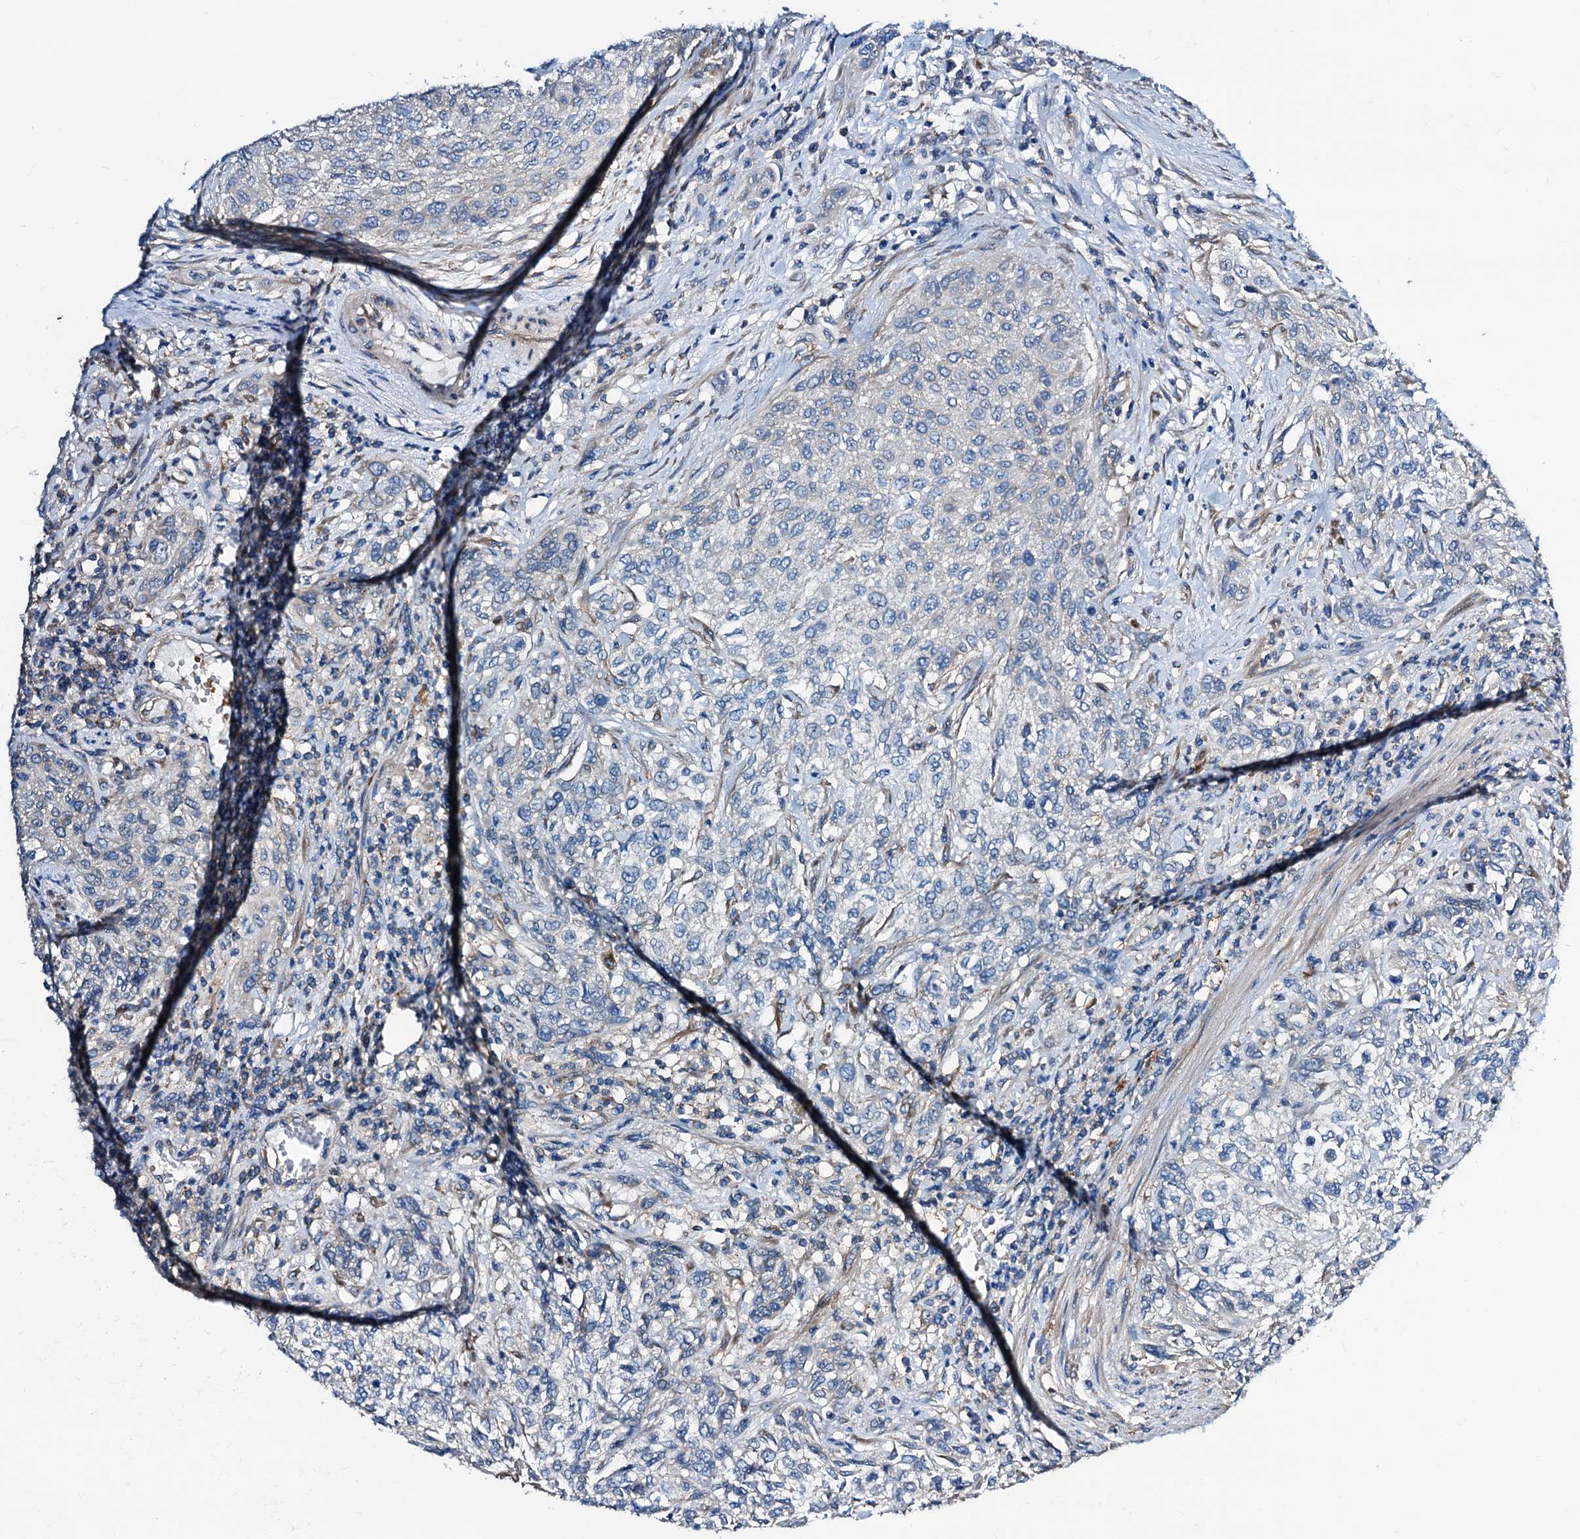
{"staining": {"intensity": "negative", "quantity": "none", "location": "none"}, "tissue": "urothelial cancer", "cell_type": "Tumor cells", "image_type": "cancer", "snomed": [{"axis": "morphology", "description": "Normal tissue, NOS"}, {"axis": "morphology", "description": "Urothelial carcinoma, NOS"}, {"axis": "topography", "description": "Urinary bladder"}, {"axis": "topography", "description": "Peripheral nerve tissue"}], "caption": "Immunohistochemical staining of transitional cell carcinoma demonstrates no significant positivity in tumor cells.", "gene": "GCOM1", "patient": {"sex": "male", "age": 35}}